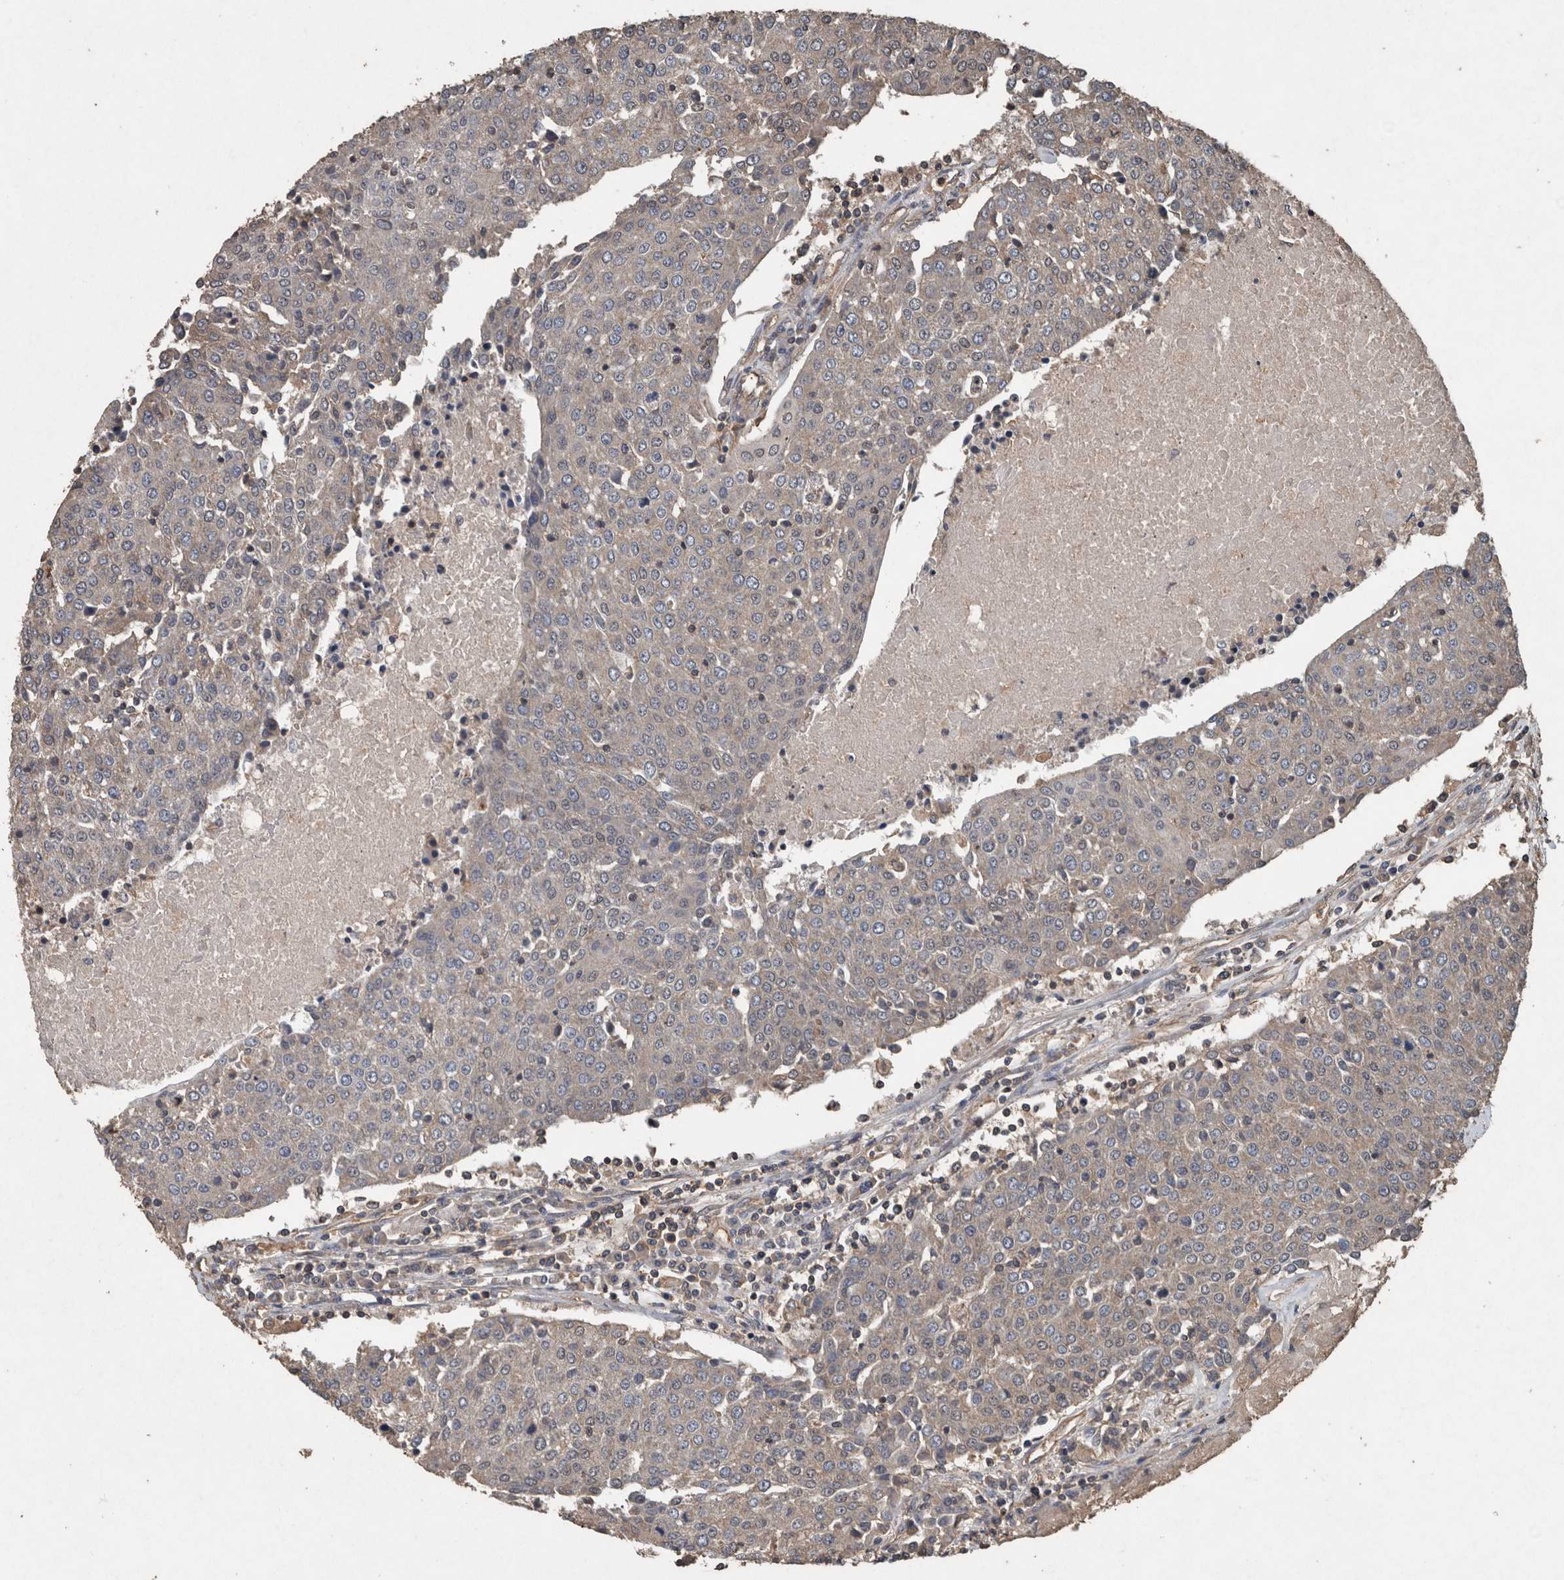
{"staining": {"intensity": "negative", "quantity": "none", "location": "none"}, "tissue": "urothelial cancer", "cell_type": "Tumor cells", "image_type": "cancer", "snomed": [{"axis": "morphology", "description": "Urothelial carcinoma, High grade"}, {"axis": "topography", "description": "Urinary bladder"}], "caption": "Tumor cells show no significant expression in urothelial cancer.", "gene": "FGFRL1", "patient": {"sex": "female", "age": 85}}